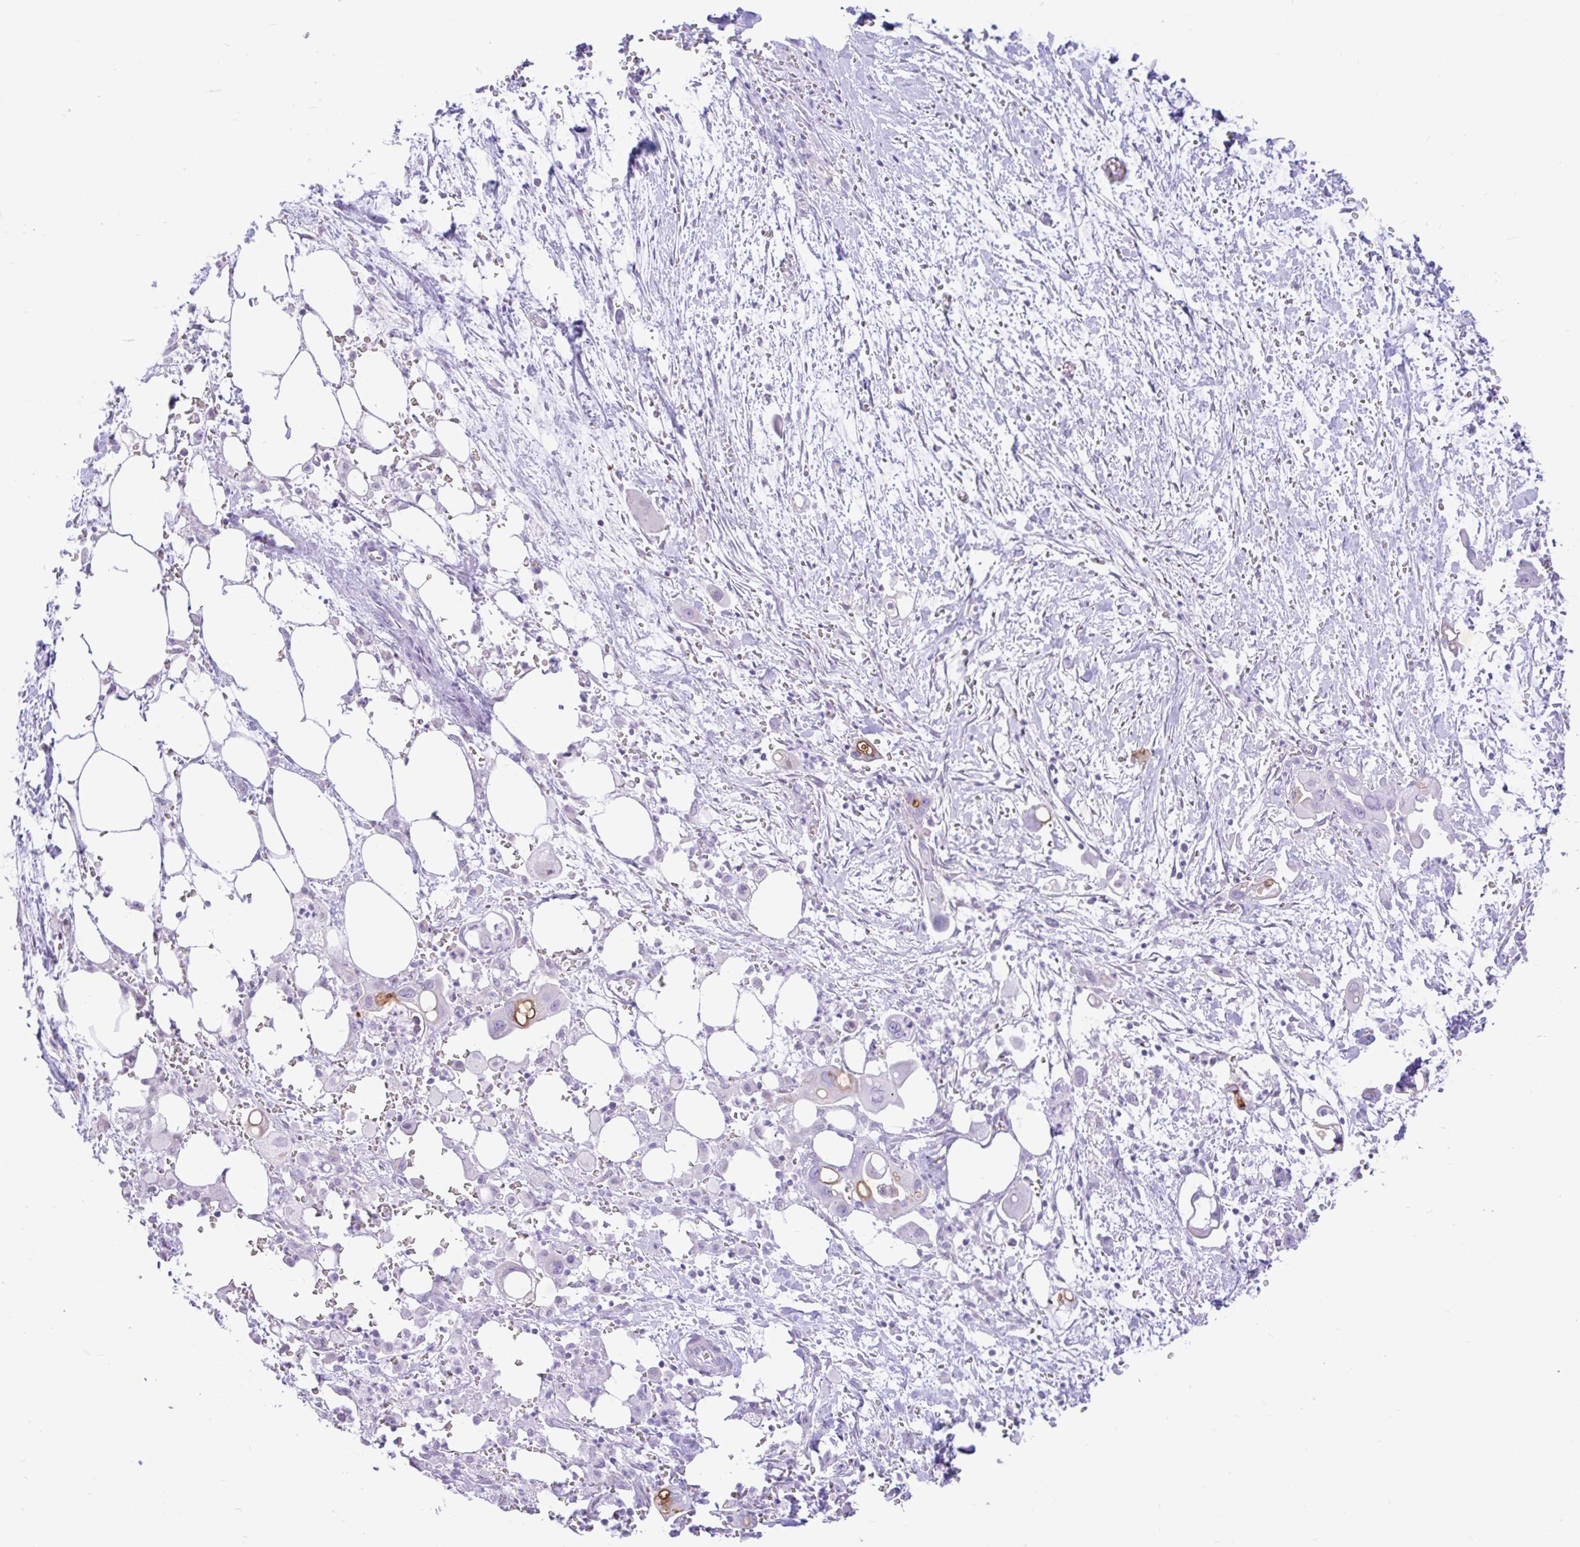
{"staining": {"intensity": "negative", "quantity": "none", "location": "none"}, "tissue": "pancreatic cancer", "cell_type": "Tumor cells", "image_type": "cancer", "snomed": [{"axis": "morphology", "description": "Adenocarcinoma, NOS"}, {"axis": "topography", "description": "Pancreas"}], "caption": "IHC image of pancreatic cancer (adenocarcinoma) stained for a protein (brown), which displays no positivity in tumor cells.", "gene": "REEP1", "patient": {"sex": "male", "age": 61}}